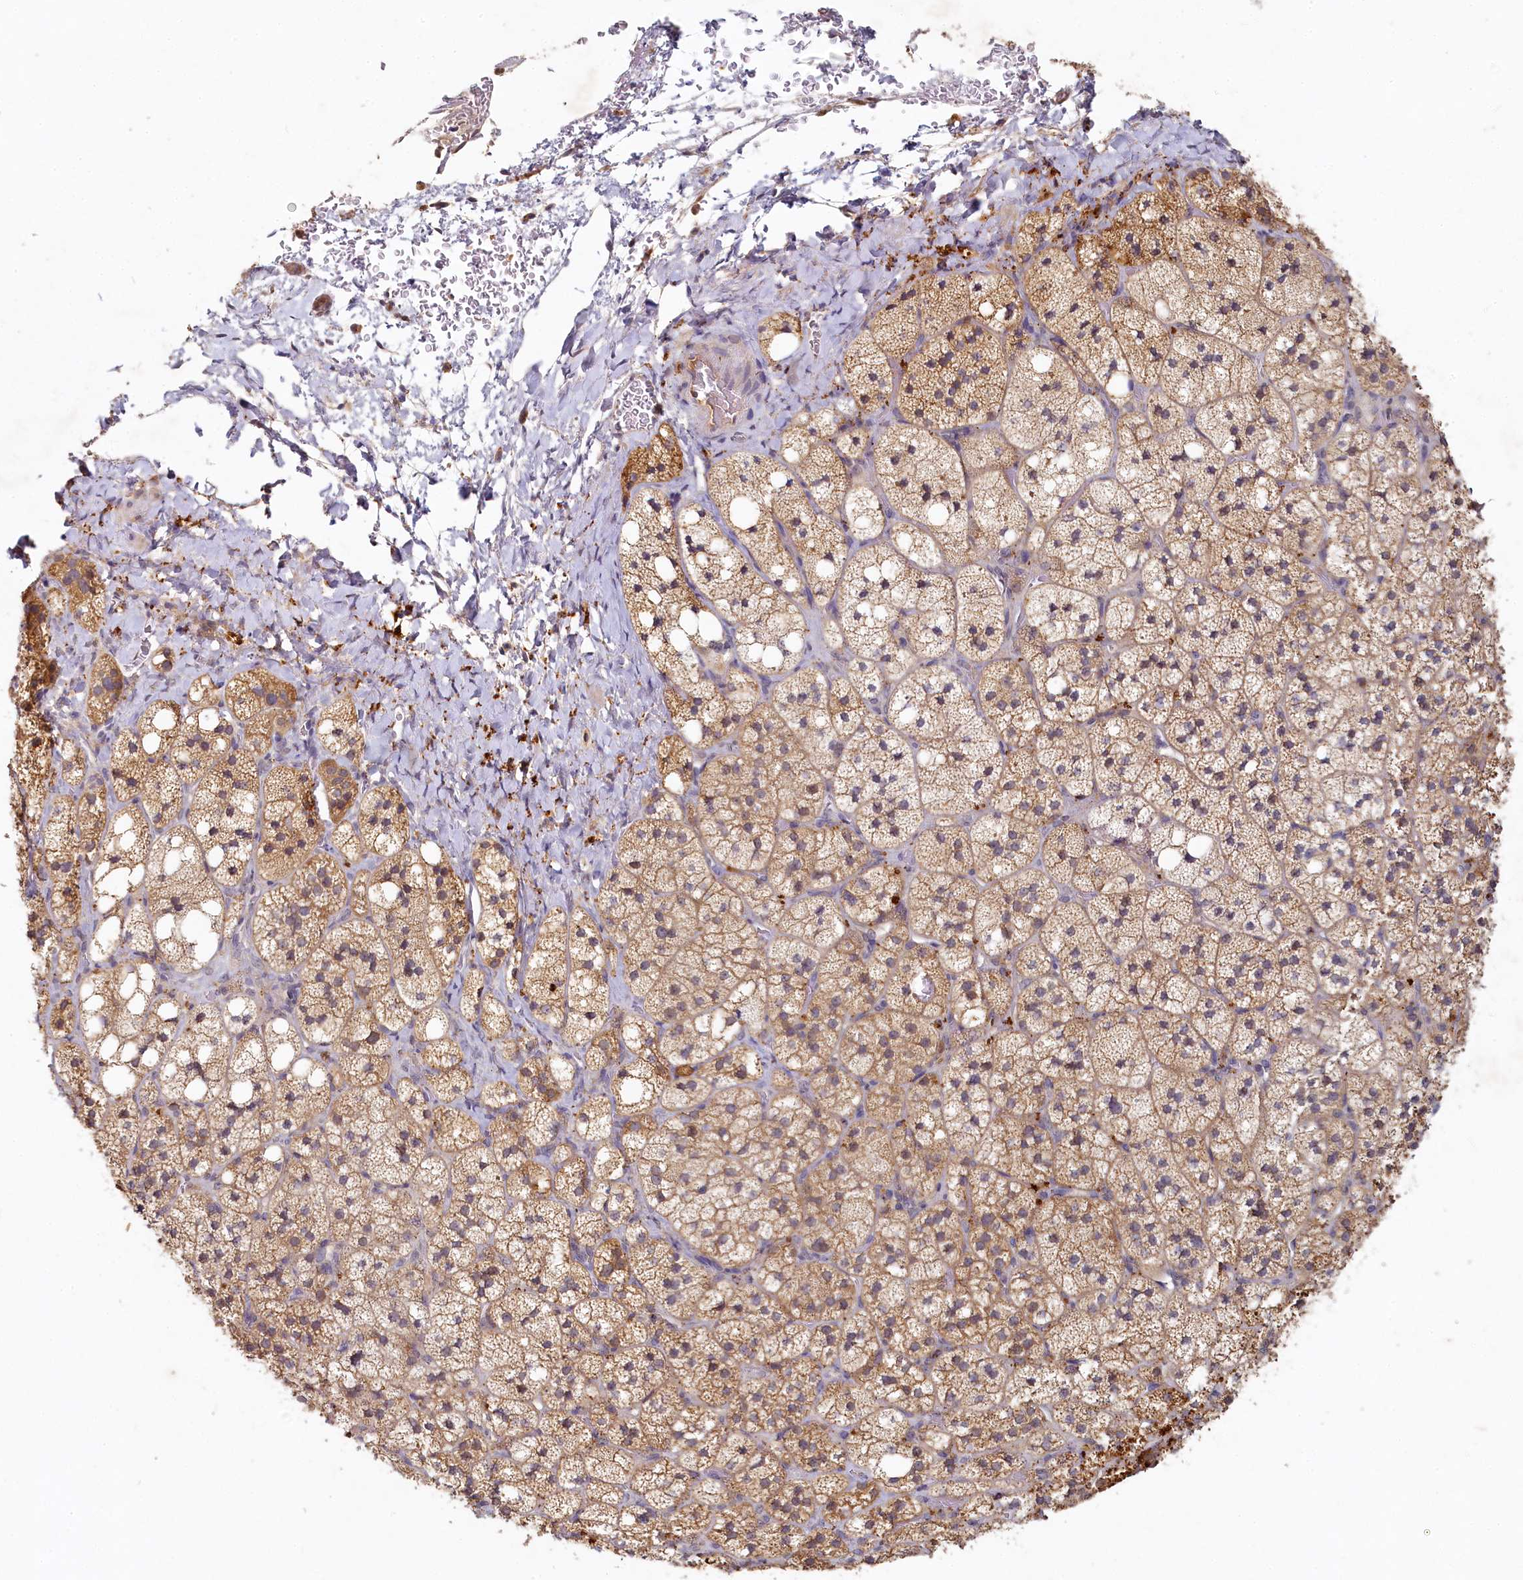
{"staining": {"intensity": "moderate", "quantity": ">75%", "location": "cytoplasmic/membranous"}, "tissue": "adrenal gland", "cell_type": "Glandular cells", "image_type": "normal", "snomed": [{"axis": "morphology", "description": "Normal tissue, NOS"}, {"axis": "topography", "description": "Adrenal gland"}], "caption": "IHC image of unremarkable adrenal gland: adrenal gland stained using immunohistochemistry (IHC) displays medium levels of moderate protein expression localized specifically in the cytoplasmic/membranous of glandular cells, appearing as a cytoplasmic/membranous brown color.", "gene": "HERC3", "patient": {"sex": "male", "age": 61}}